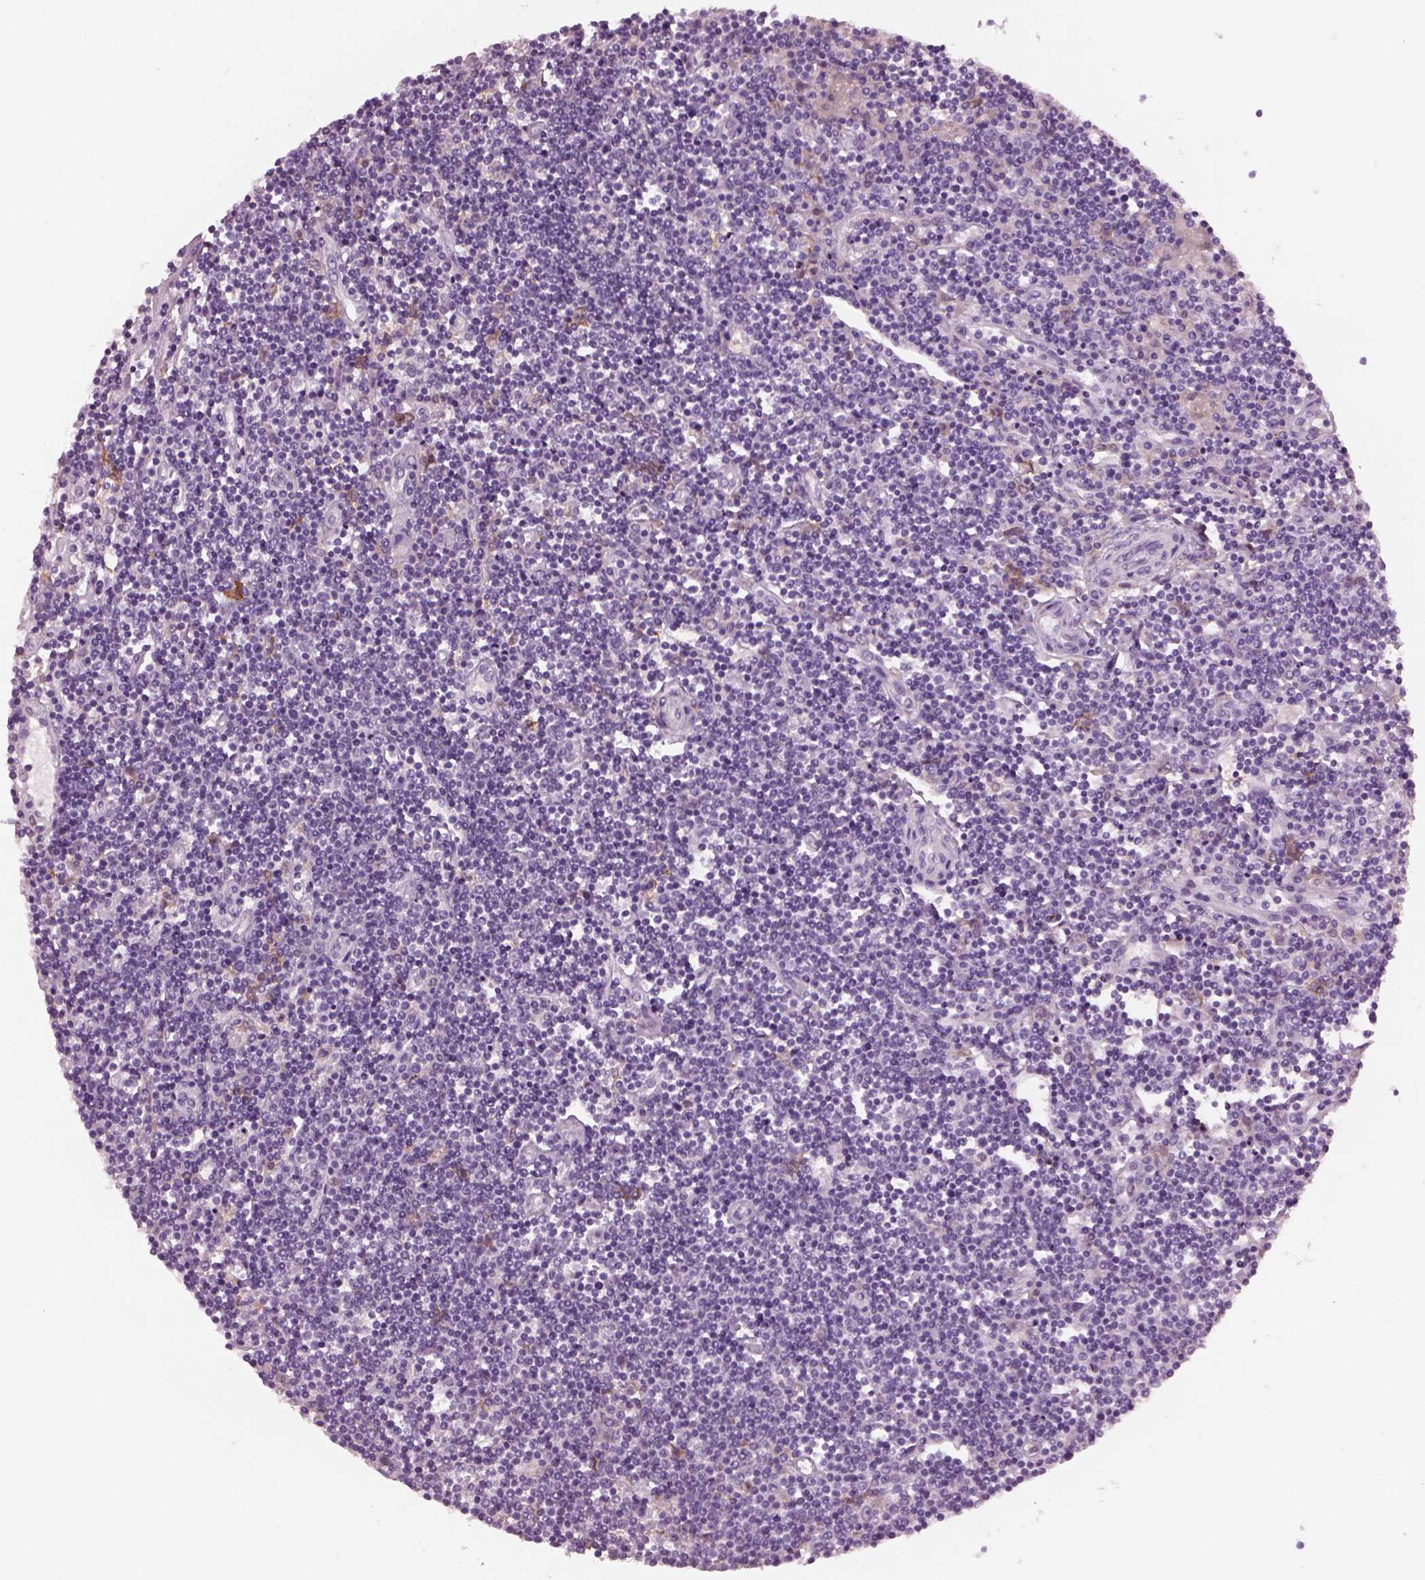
{"staining": {"intensity": "negative", "quantity": "none", "location": "none"}, "tissue": "lymphoma", "cell_type": "Tumor cells", "image_type": "cancer", "snomed": [{"axis": "morphology", "description": "Hodgkin's disease, NOS"}, {"axis": "topography", "description": "Lymph node"}], "caption": "Immunohistochemistry histopathology image of human Hodgkin's disease stained for a protein (brown), which demonstrates no positivity in tumor cells.", "gene": "SHTN1", "patient": {"sex": "male", "age": 40}}